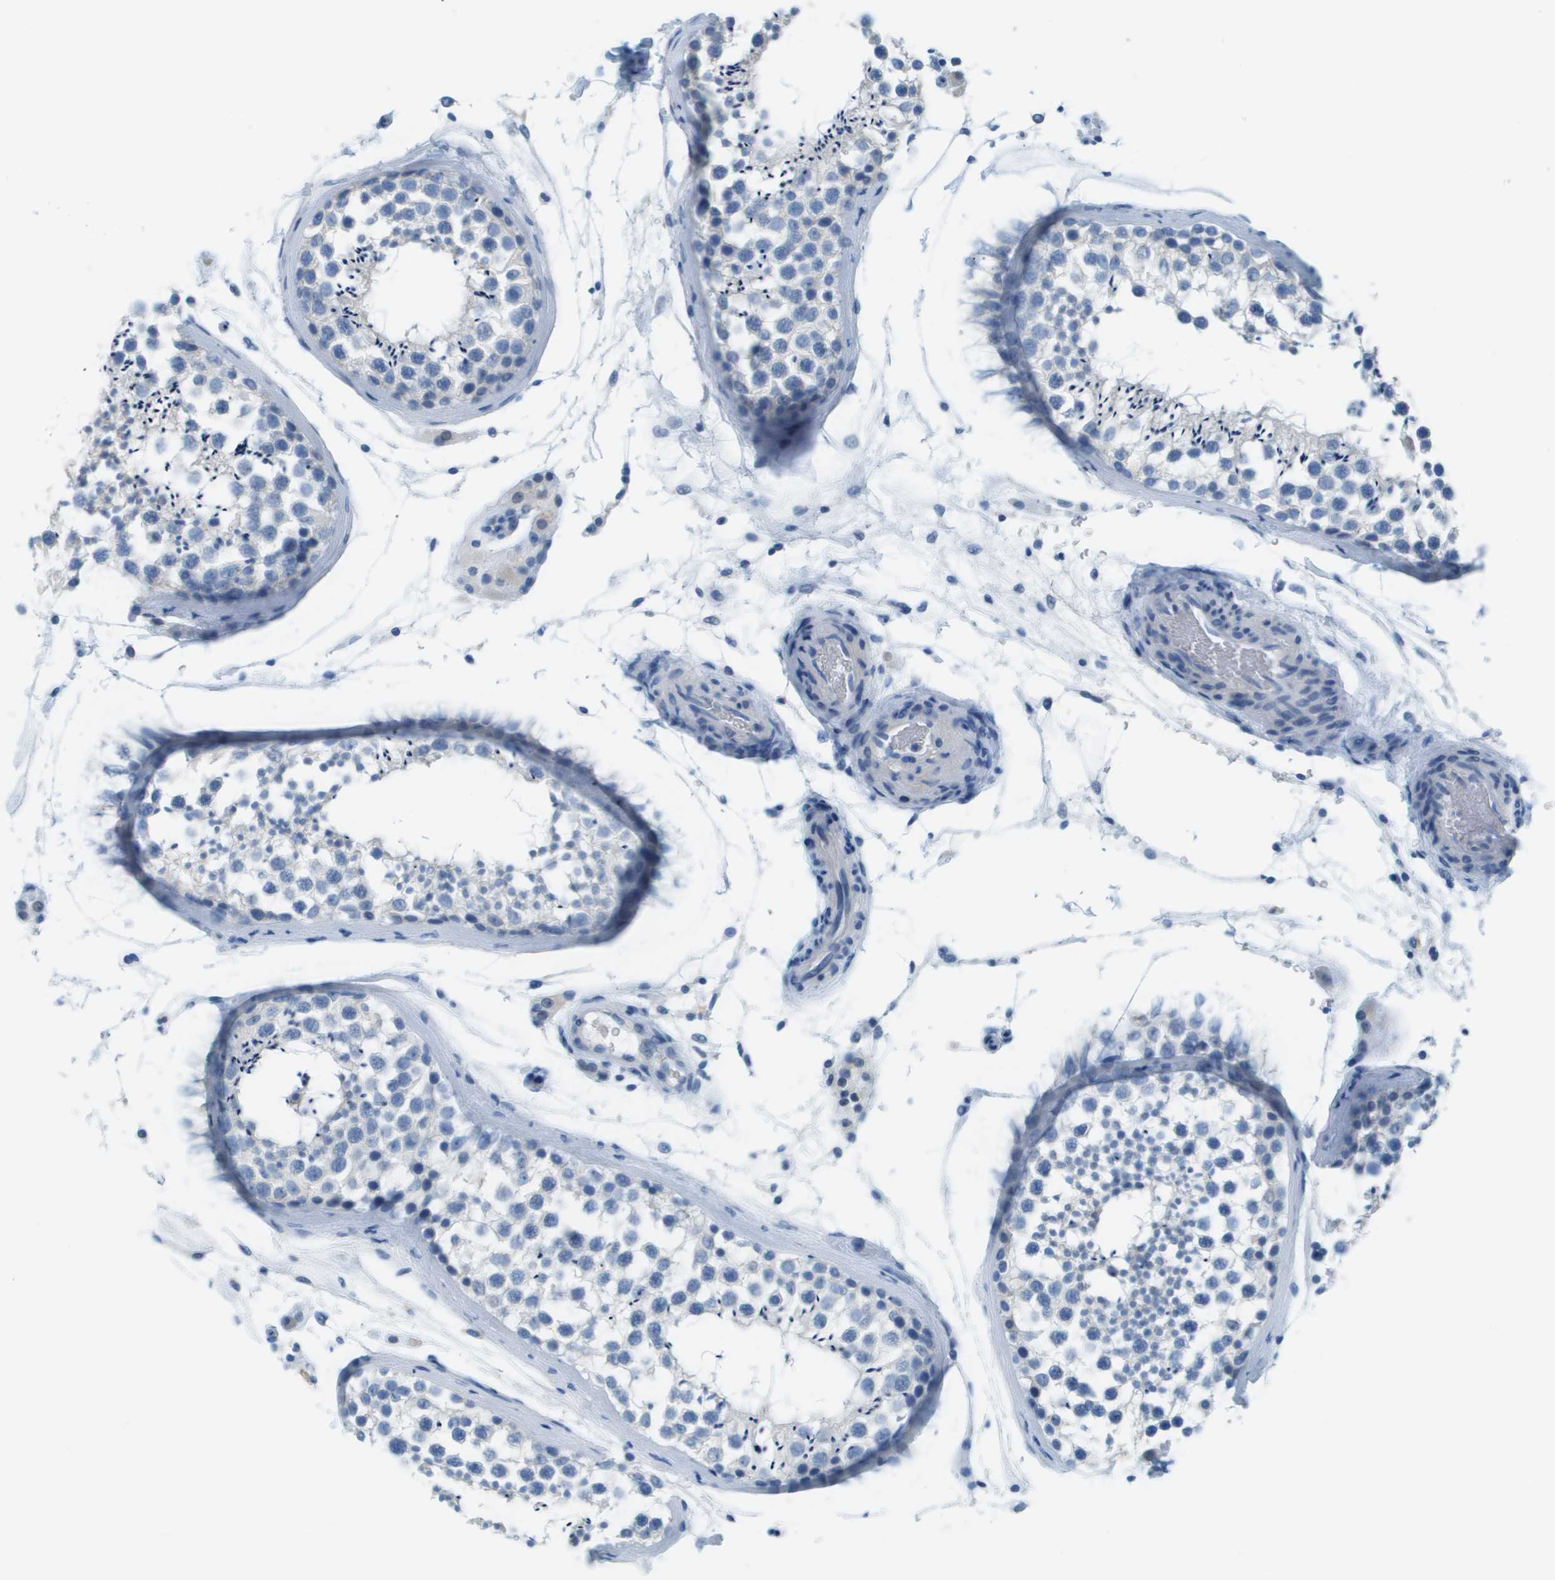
{"staining": {"intensity": "negative", "quantity": "none", "location": "none"}, "tissue": "testis", "cell_type": "Cells in seminiferous ducts", "image_type": "normal", "snomed": [{"axis": "morphology", "description": "Normal tissue, NOS"}, {"axis": "topography", "description": "Testis"}], "caption": "Immunohistochemistry photomicrograph of normal testis: testis stained with DAB exhibits no significant protein positivity in cells in seminiferous ducts.", "gene": "CDHR2", "patient": {"sex": "male", "age": 46}}